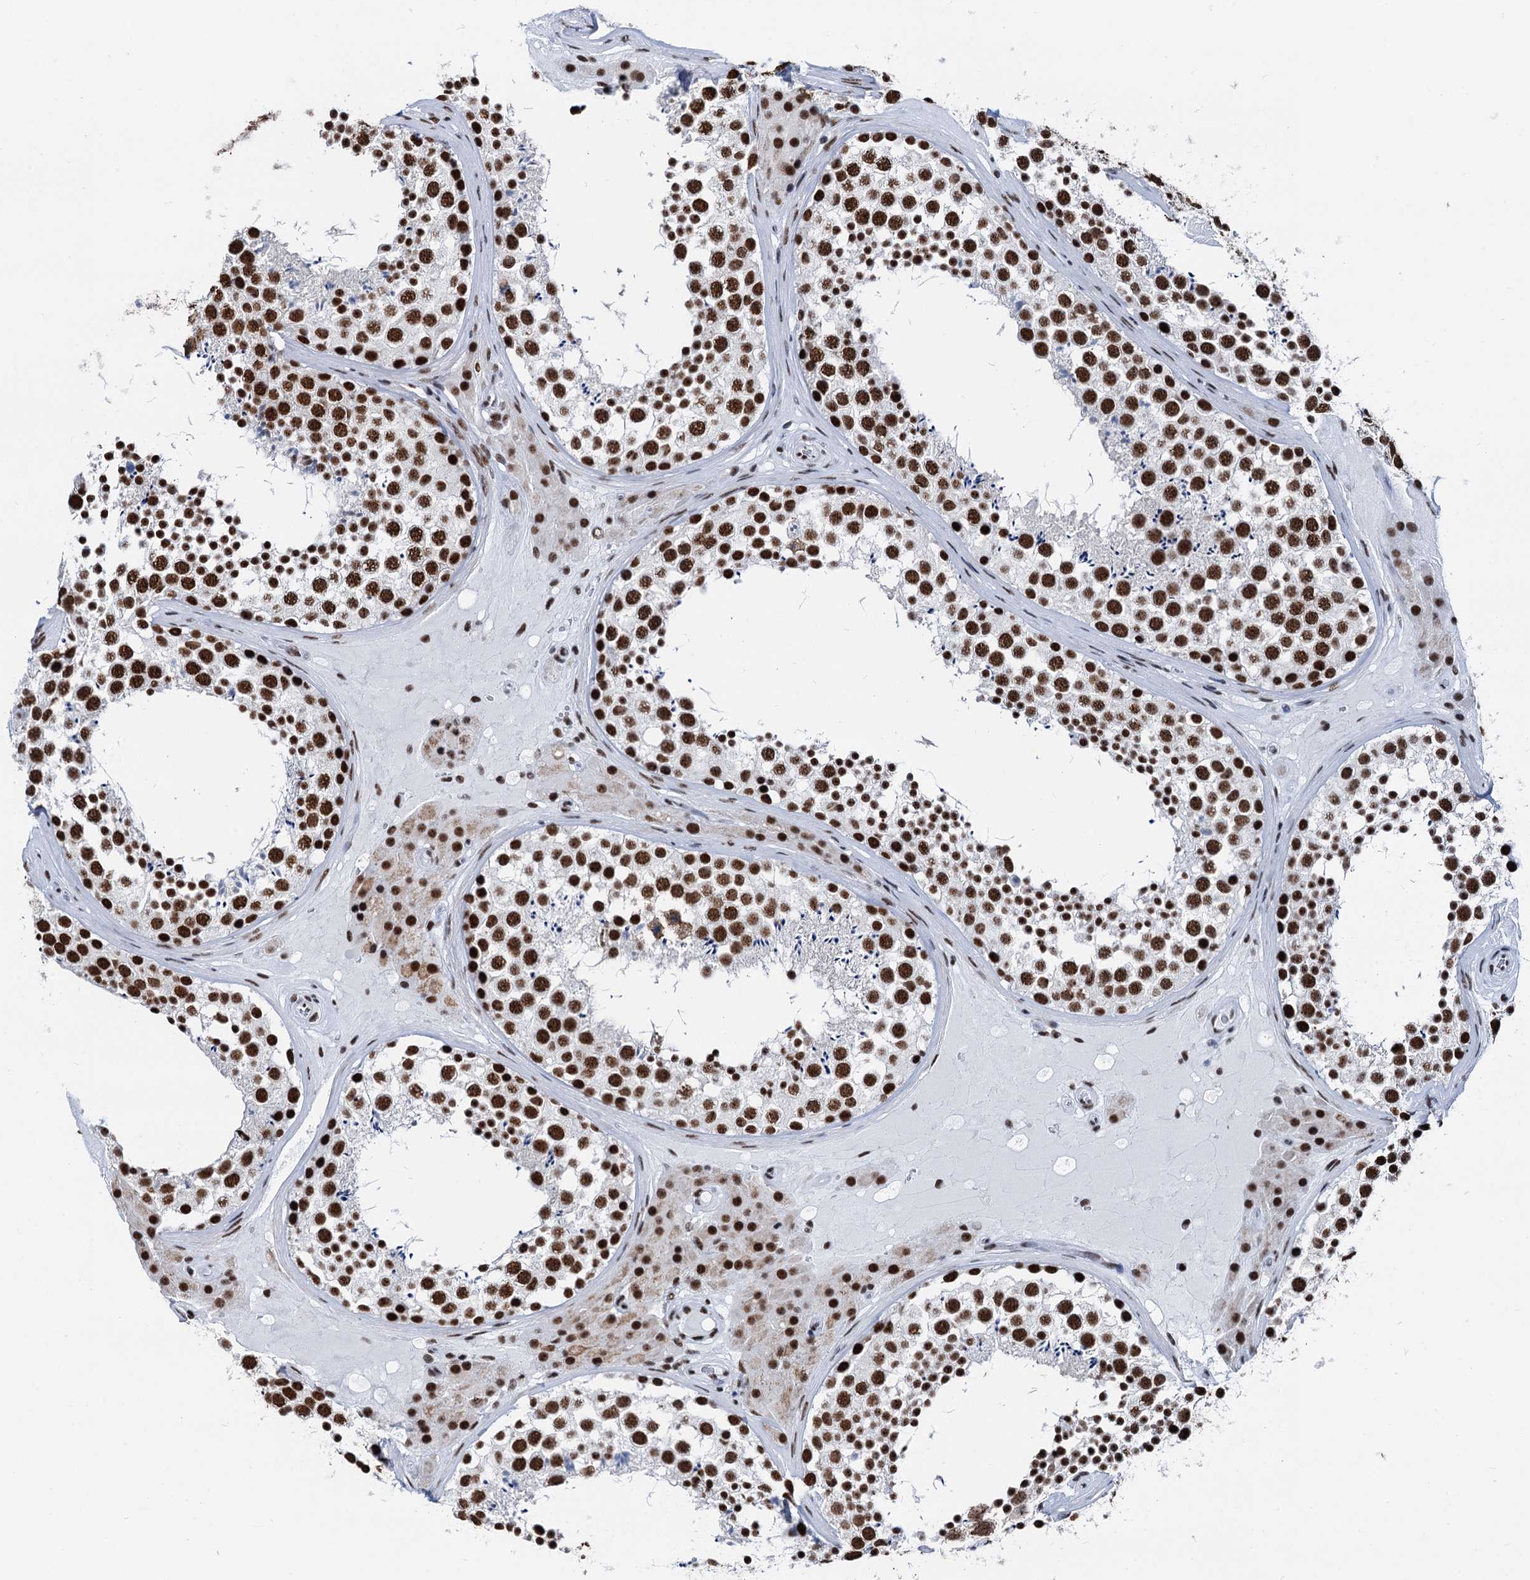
{"staining": {"intensity": "strong", "quantity": ">75%", "location": "nuclear"}, "tissue": "testis", "cell_type": "Cells in seminiferous ducts", "image_type": "normal", "snomed": [{"axis": "morphology", "description": "Normal tissue, NOS"}, {"axis": "topography", "description": "Testis"}], "caption": "Immunohistochemistry (IHC) (DAB (3,3'-diaminobenzidine)) staining of unremarkable human testis reveals strong nuclear protein staining in about >75% of cells in seminiferous ducts. The staining was performed using DAB (3,3'-diaminobenzidine), with brown indicating positive protein expression. Nuclei are stained blue with hematoxylin.", "gene": "DDX23", "patient": {"sex": "male", "age": 46}}